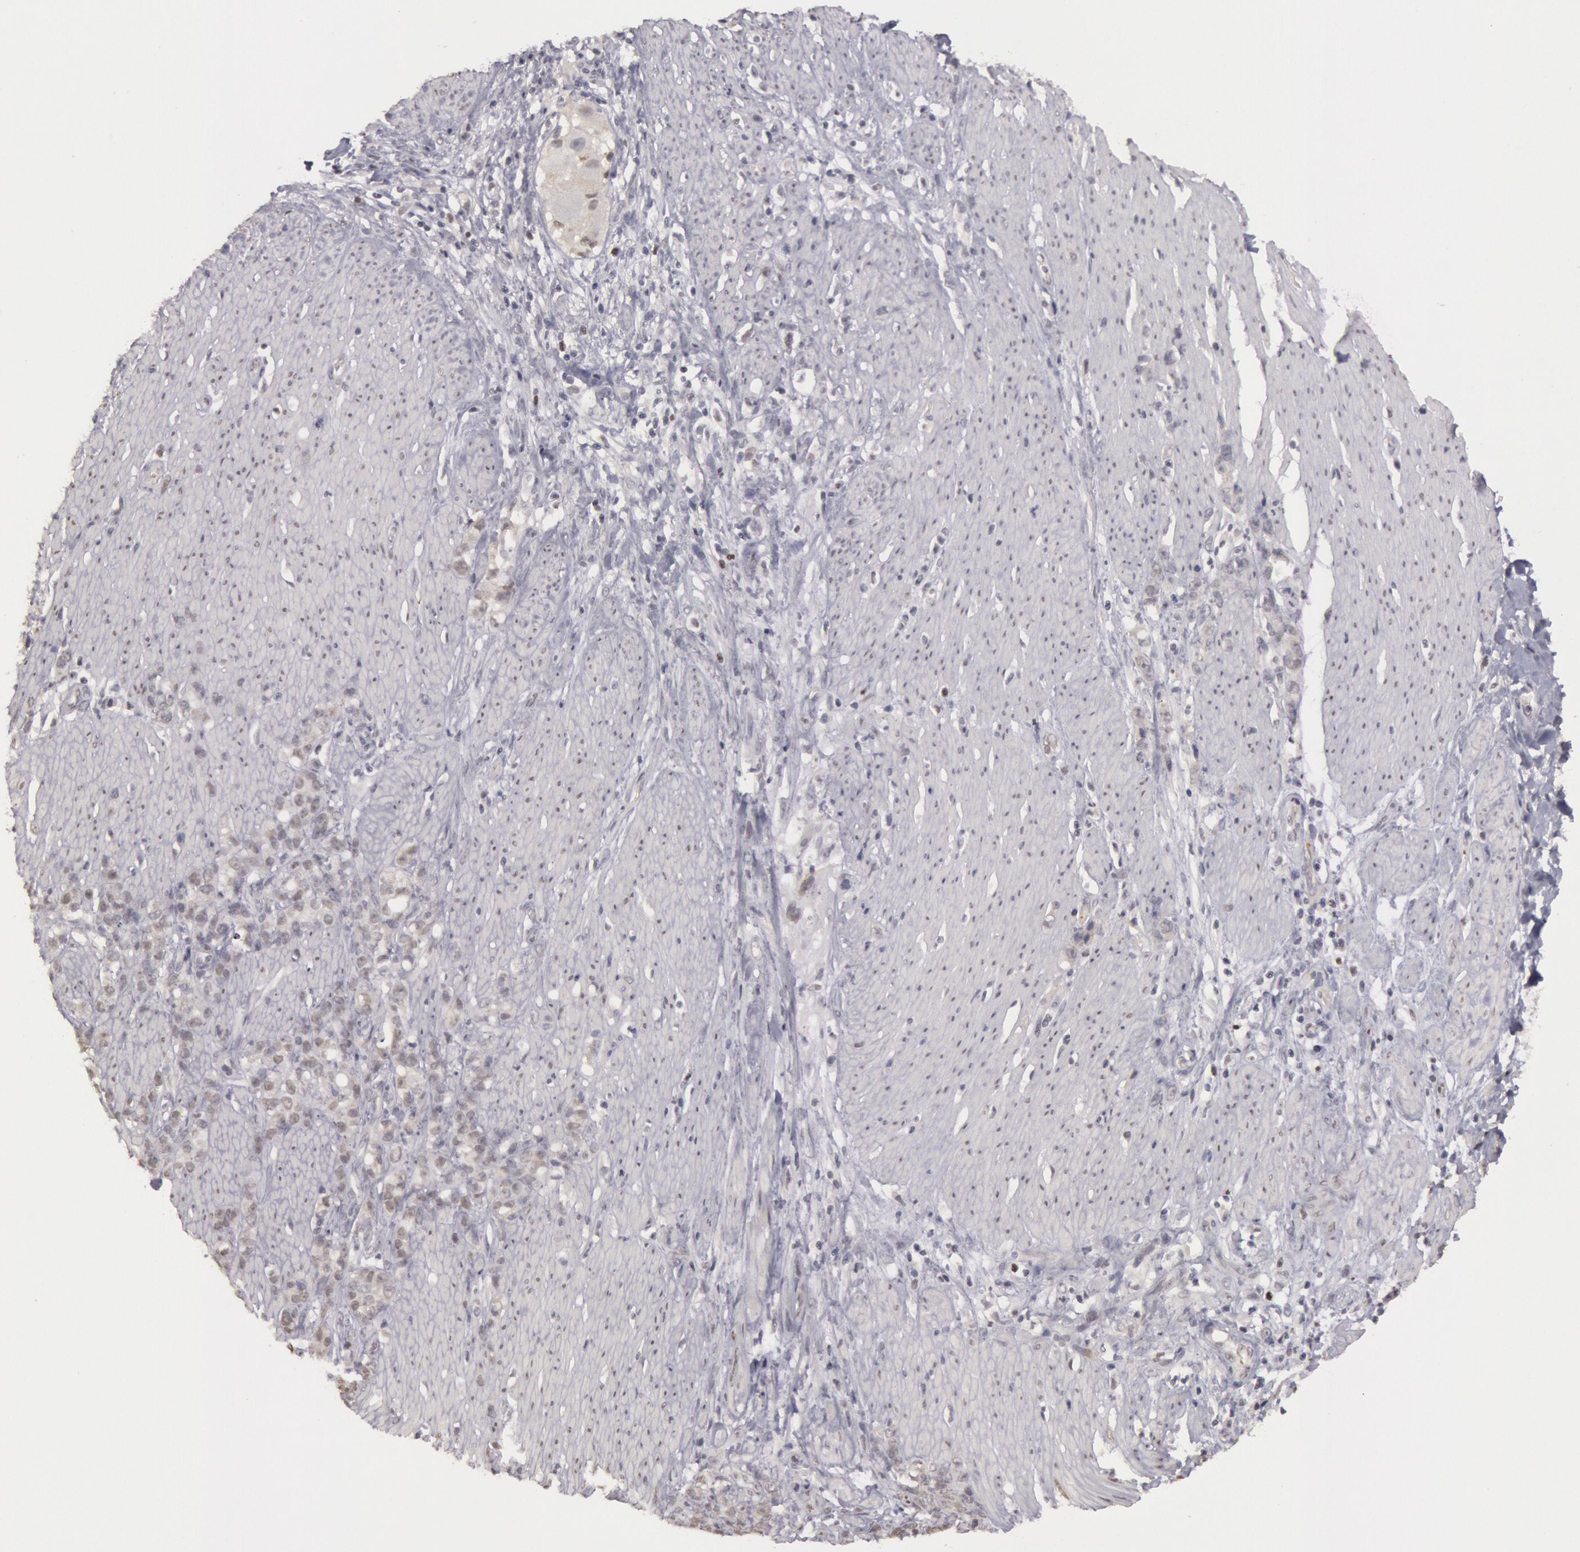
{"staining": {"intensity": "negative", "quantity": "none", "location": "none"}, "tissue": "stomach cancer", "cell_type": "Tumor cells", "image_type": "cancer", "snomed": [{"axis": "morphology", "description": "Adenocarcinoma, NOS"}, {"axis": "topography", "description": "Stomach, lower"}], "caption": "An IHC micrograph of stomach cancer is shown. There is no staining in tumor cells of stomach cancer.", "gene": "RIMBP3C", "patient": {"sex": "male", "age": 88}}